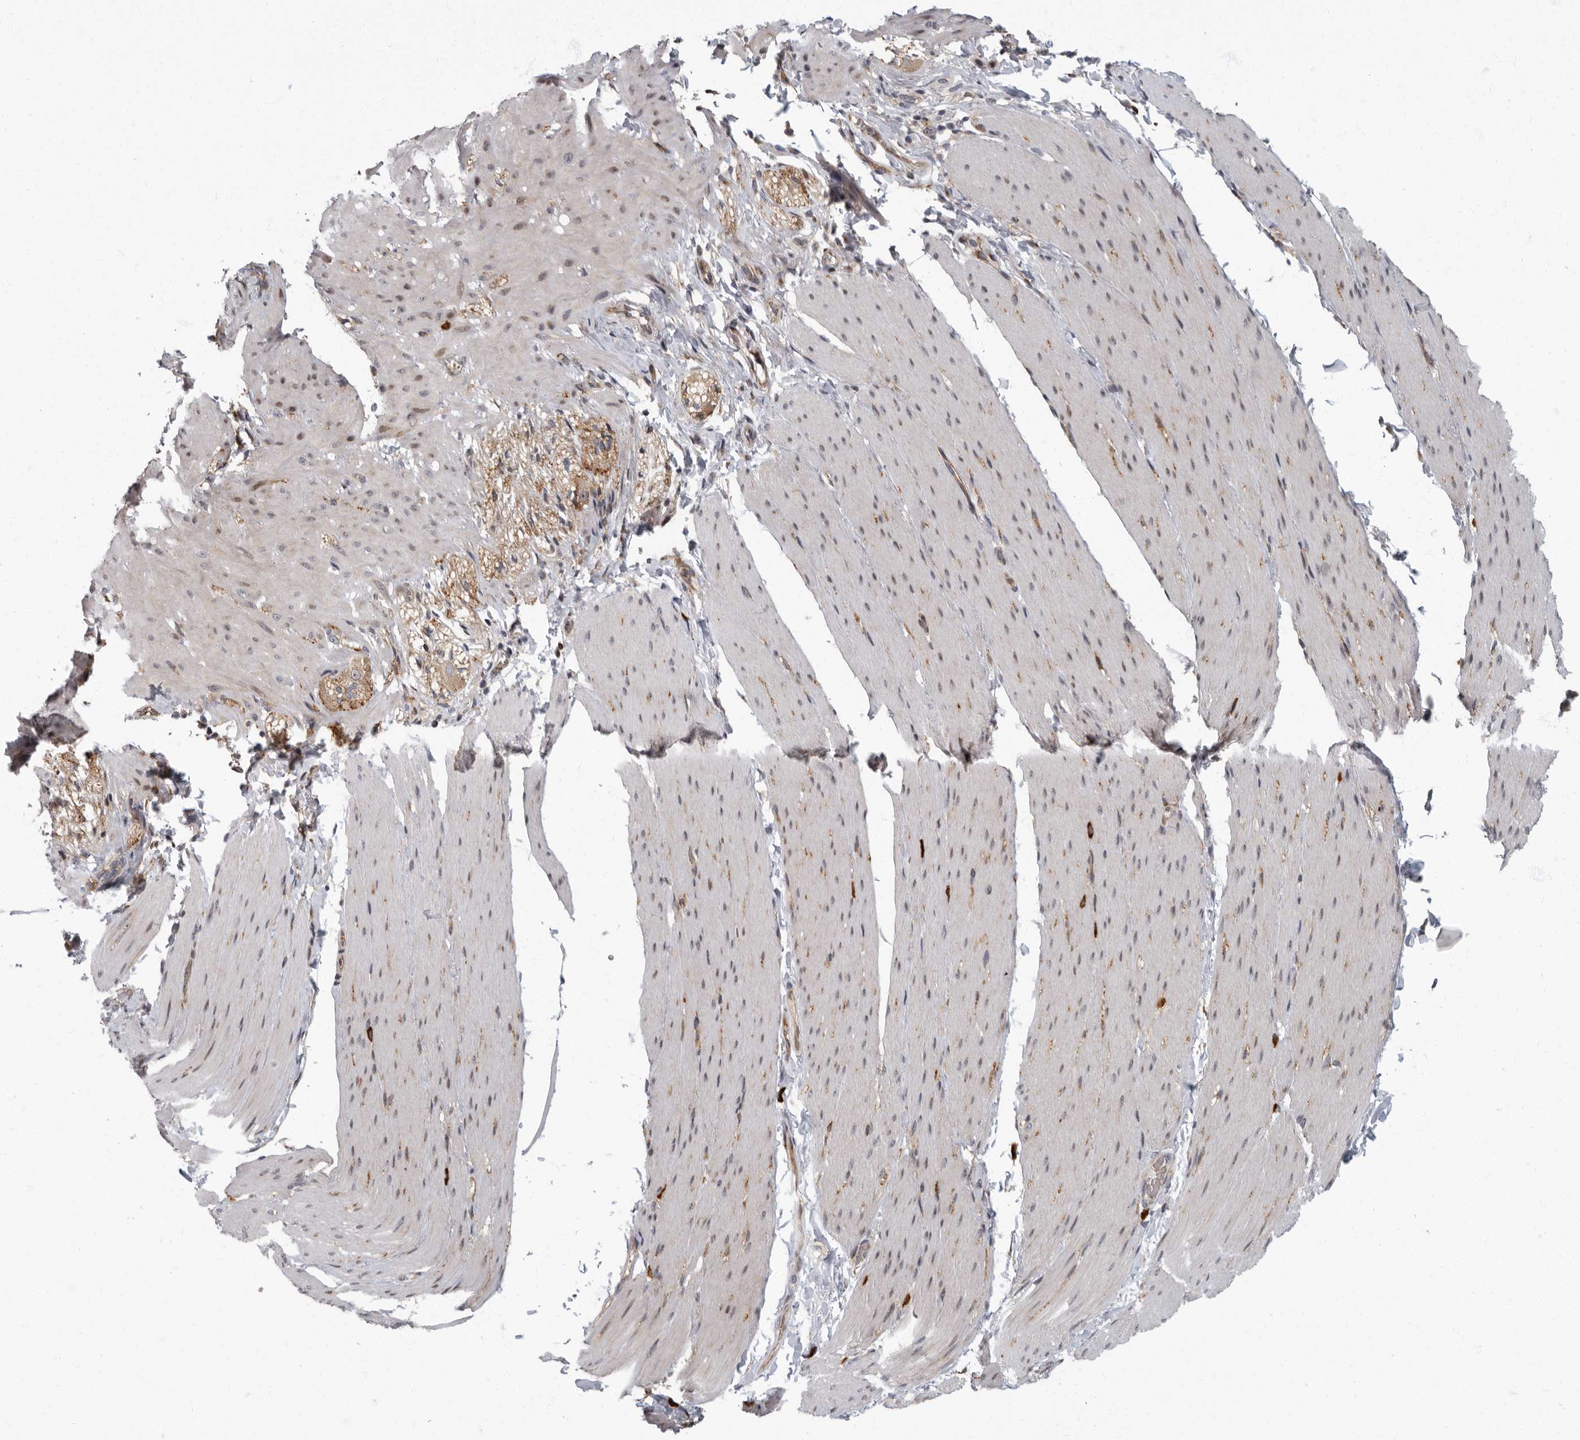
{"staining": {"intensity": "weak", "quantity": "25%-75%", "location": "cytoplasmic/membranous"}, "tissue": "smooth muscle", "cell_type": "Smooth muscle cells", "image_type": "normal", "snomed": [{"axis": "morphology", "description": "Normal tissue, NOS"}, {"axis": "topography", "description": "Smooth muscle"}, {"axis": "topography", "description": "Small intestine"}], "caption": "Brown immunohistochemical staining in benign human smooth muscle displays weak cytoplasmic/membranous staining in approximately 25%-75% of smooth muscle cells. (Brightfield microscopy of DAB IHC at high magnification).", "gene": "PDCD11", "patient": {"sex": "female", "age": 84}}